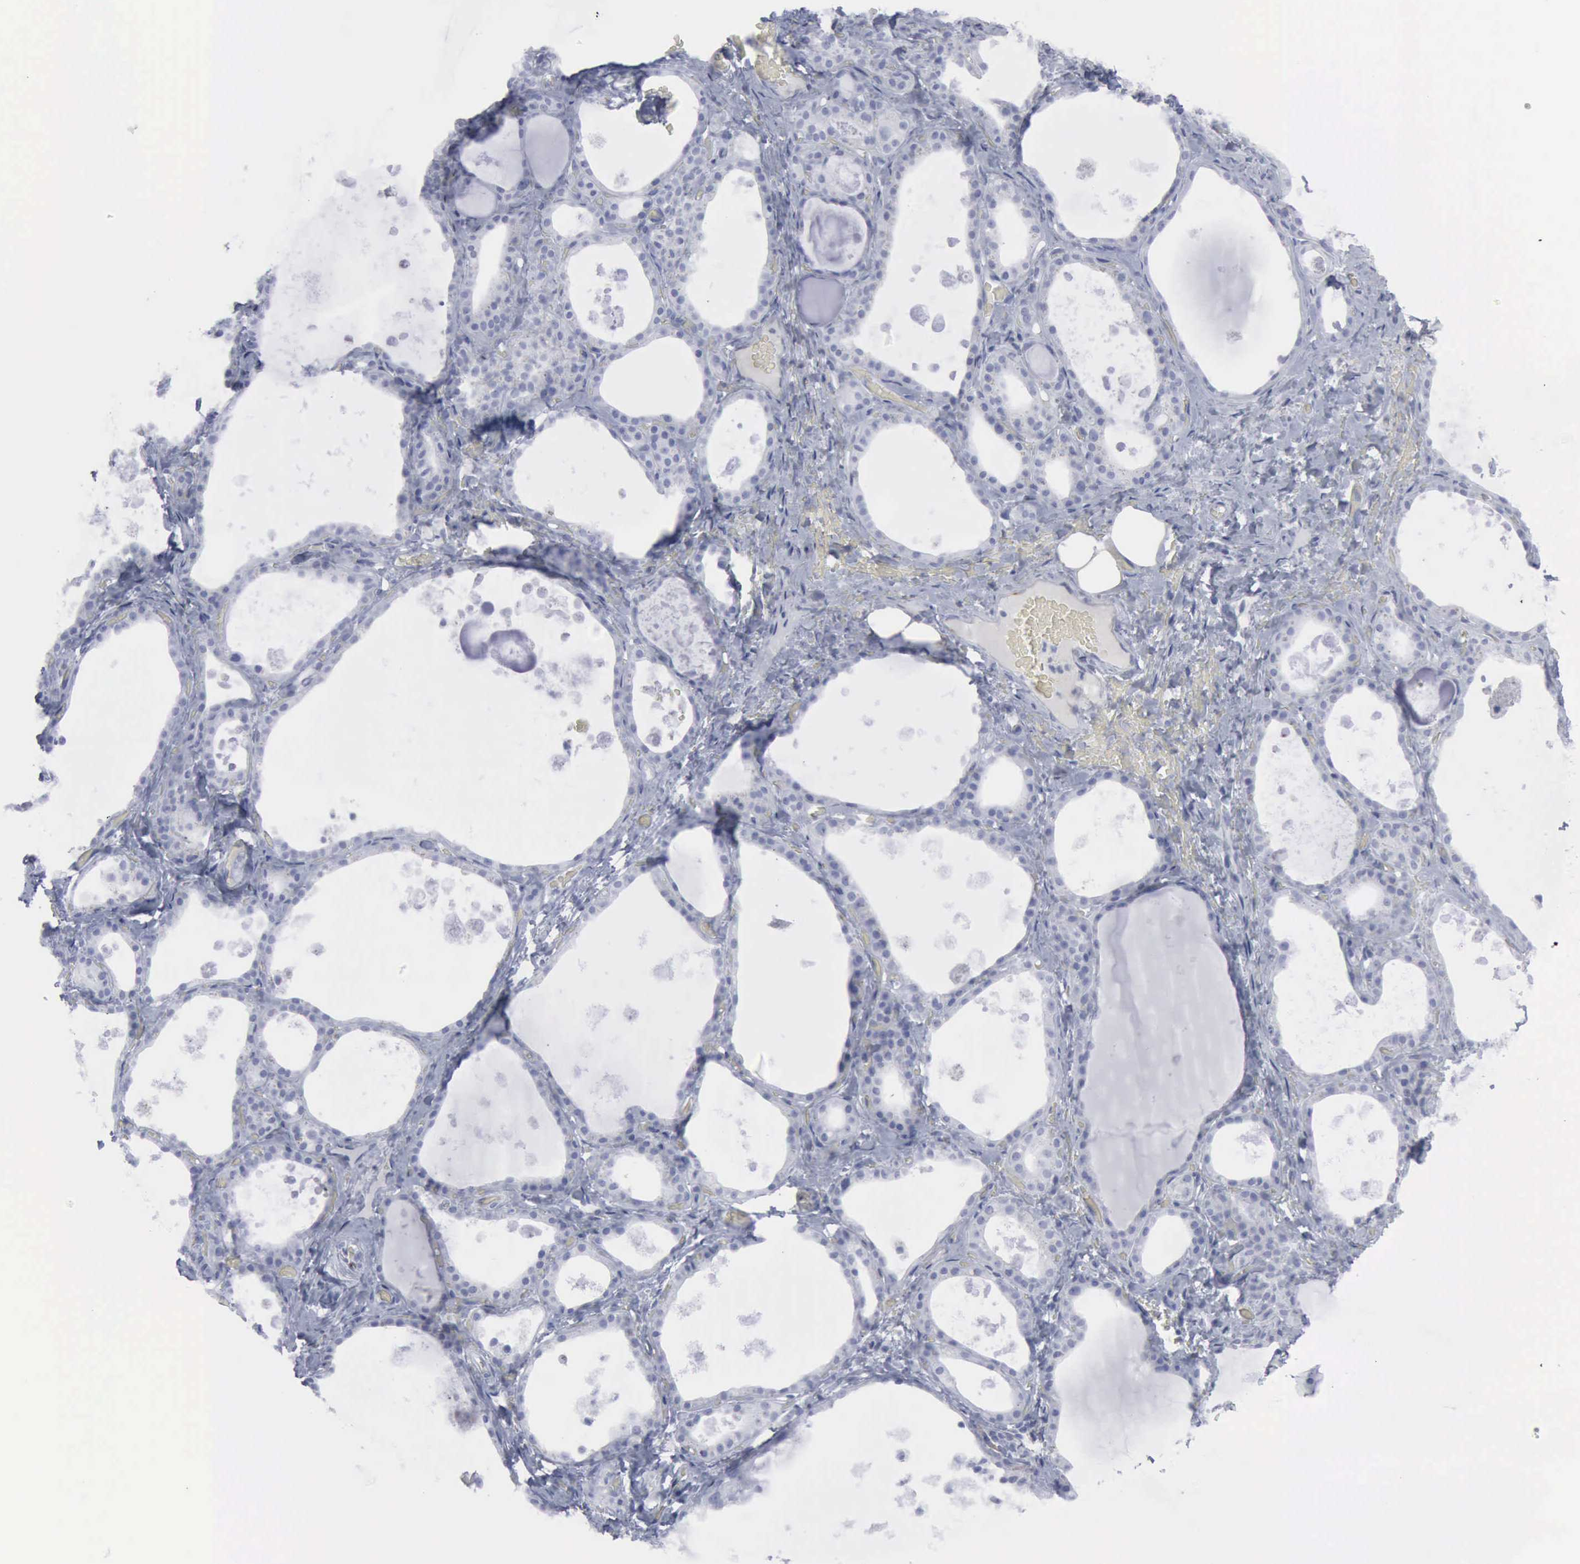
{"staining": {"intensity": "negative", "quantity": "none", "location": "none"}, "tissue": "thyroid gland", "cell_type": "Glandular cells", "image_type": "normal", "snomed": [{"axis": "morphology", "description": "Normal tissue, NOS"}, {"axis": "topography", "description": "Thyroid gland"}], "caption": "A micrograph of thyroid gland stained for a protein exhibits no brown staining in glandular cells. (Brightfield microscopy of DAB (3,3'-diaminobenzidine) immunohistochemistry at high magnification).", "gene": "VCAM1", "patient": {"sex": "male", "age": 61}}